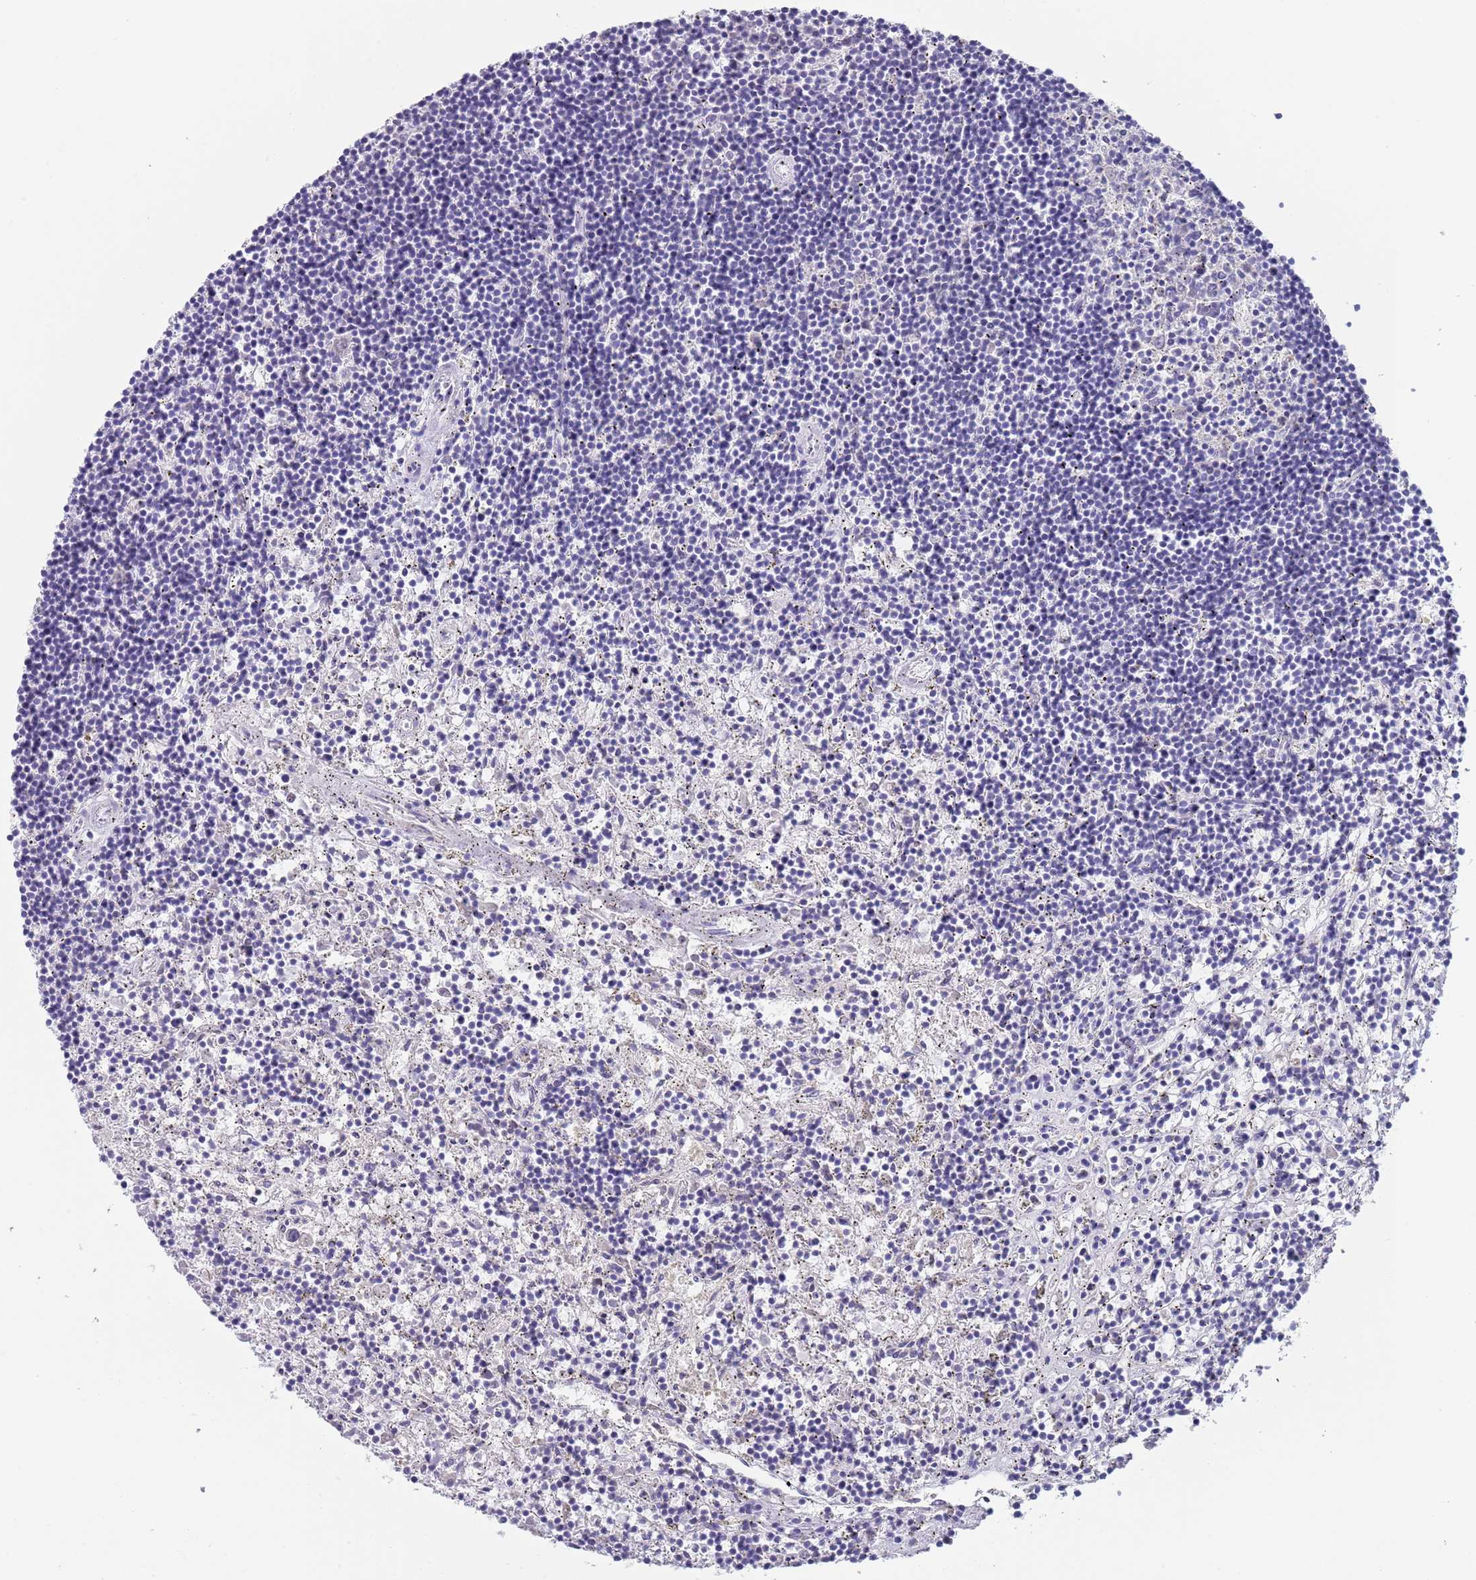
{"staining": {"intensity": "negative", "quantity": "none", "location": "none"}, "tissue": "lymphoma", "cell_type": "Tumor cells", "image_type": "cancer", "snomed": [{"axis": "morphology", "description": "Malignant lymphoma, non-Hodgkin's type, Low grade"}, {"axis": "topography", "description": "Spleen"}], "caption": "IHC of human malignant lymphoma, non-Hodgkin's type (low-grade) exhibits no staining in tumor cells.", "gene": "SPIRE2", "patient": {"sex": "male", "age": 76}}